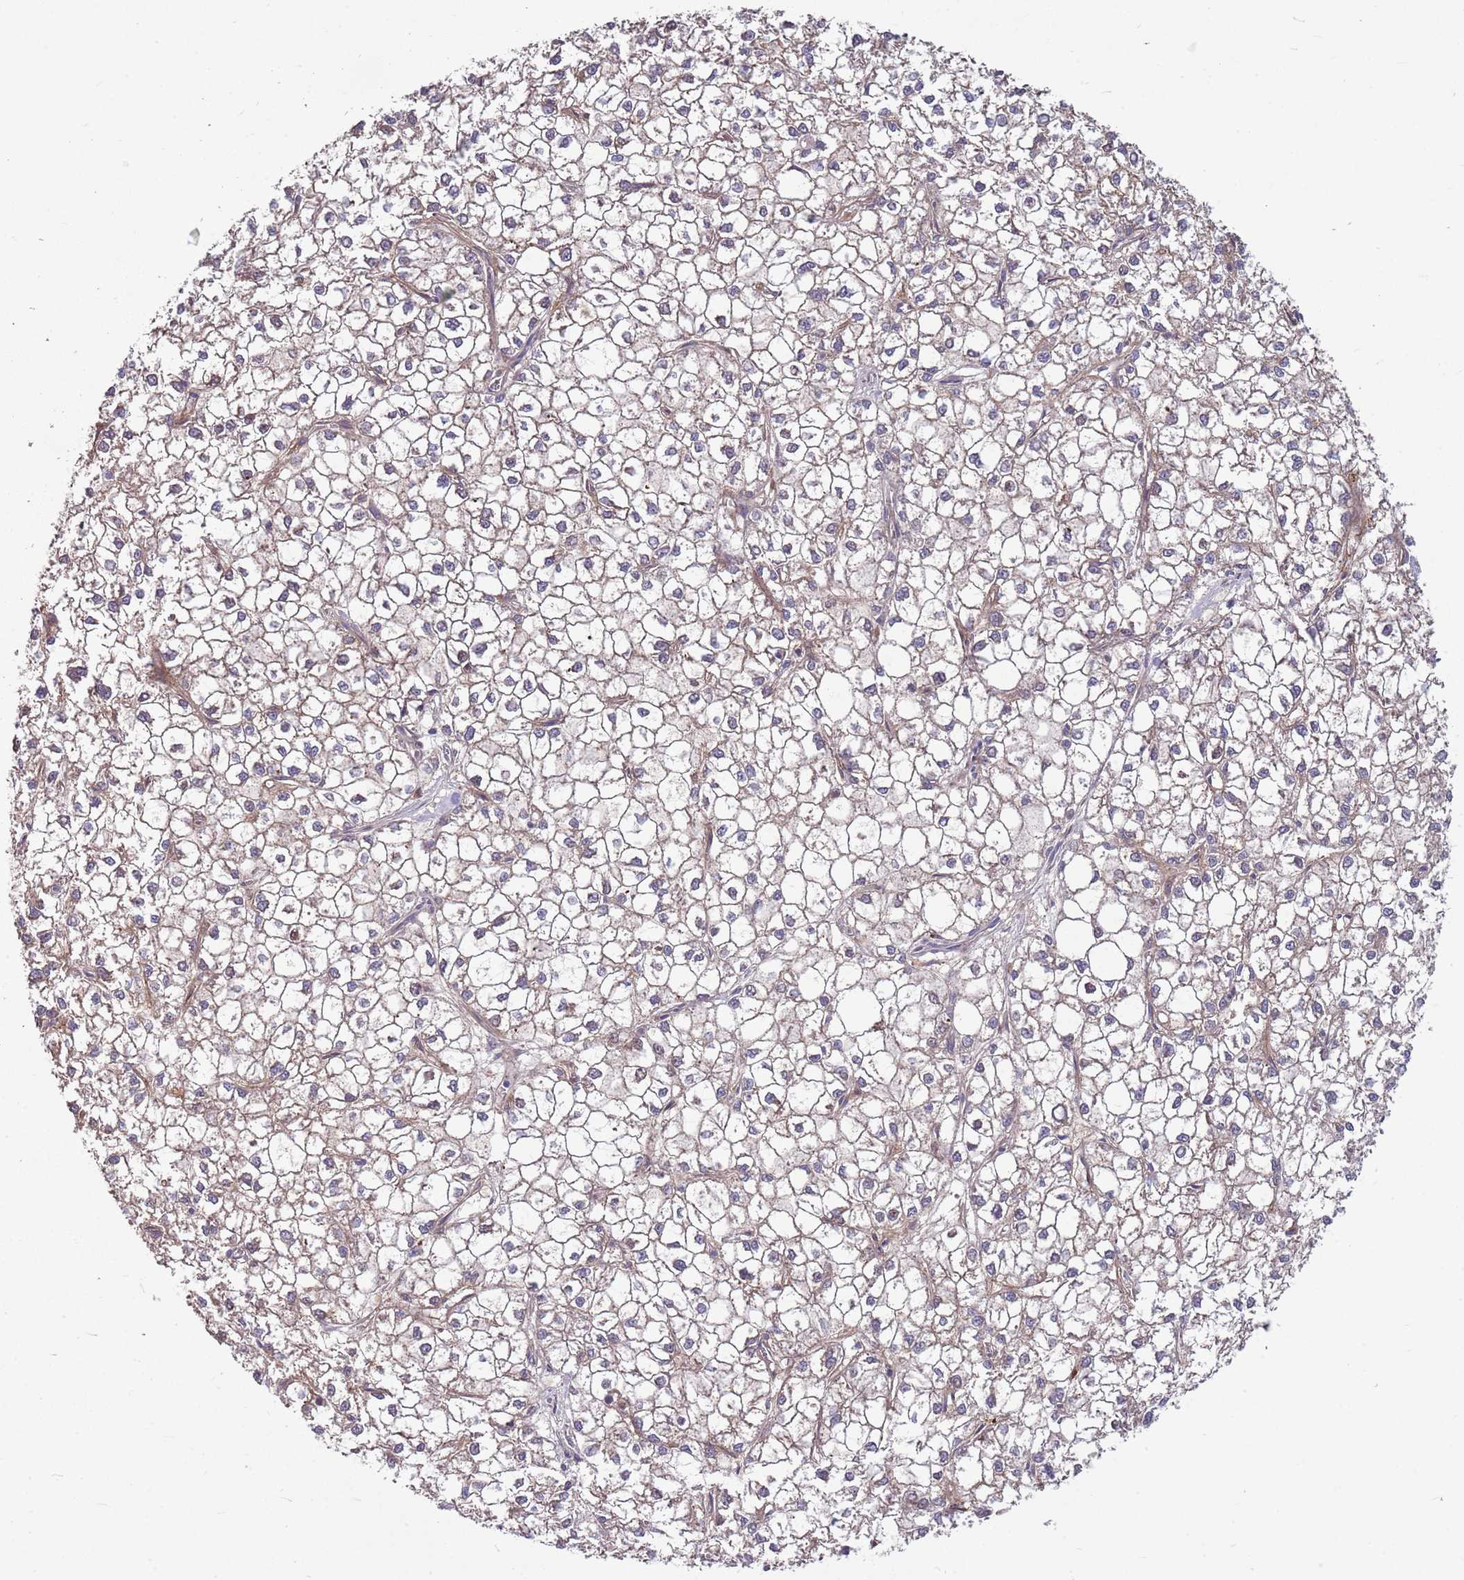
{"staining": {"intensity": "weak", "quantity": "<25%", "location": "cytoplasmic/membranous"}, "tissue": "liver cancer", "cell_type": "Tumor cells", "image_type": "cancer", "snomed": [{"axis": "morphology", "description": "Carcinoma, Hepatocellular, NOS"}, {"axis": "topography", "description": "Liver"}], "caption": "Image shows no significant protein expression in tumor cells of liver cancer (hepatocellular carcinoma). (Immunohistochemistry, brightfield microscopy, high magnification).", "gene": "PPP1R27", "patient": {"sex": "female", "age": 43}}